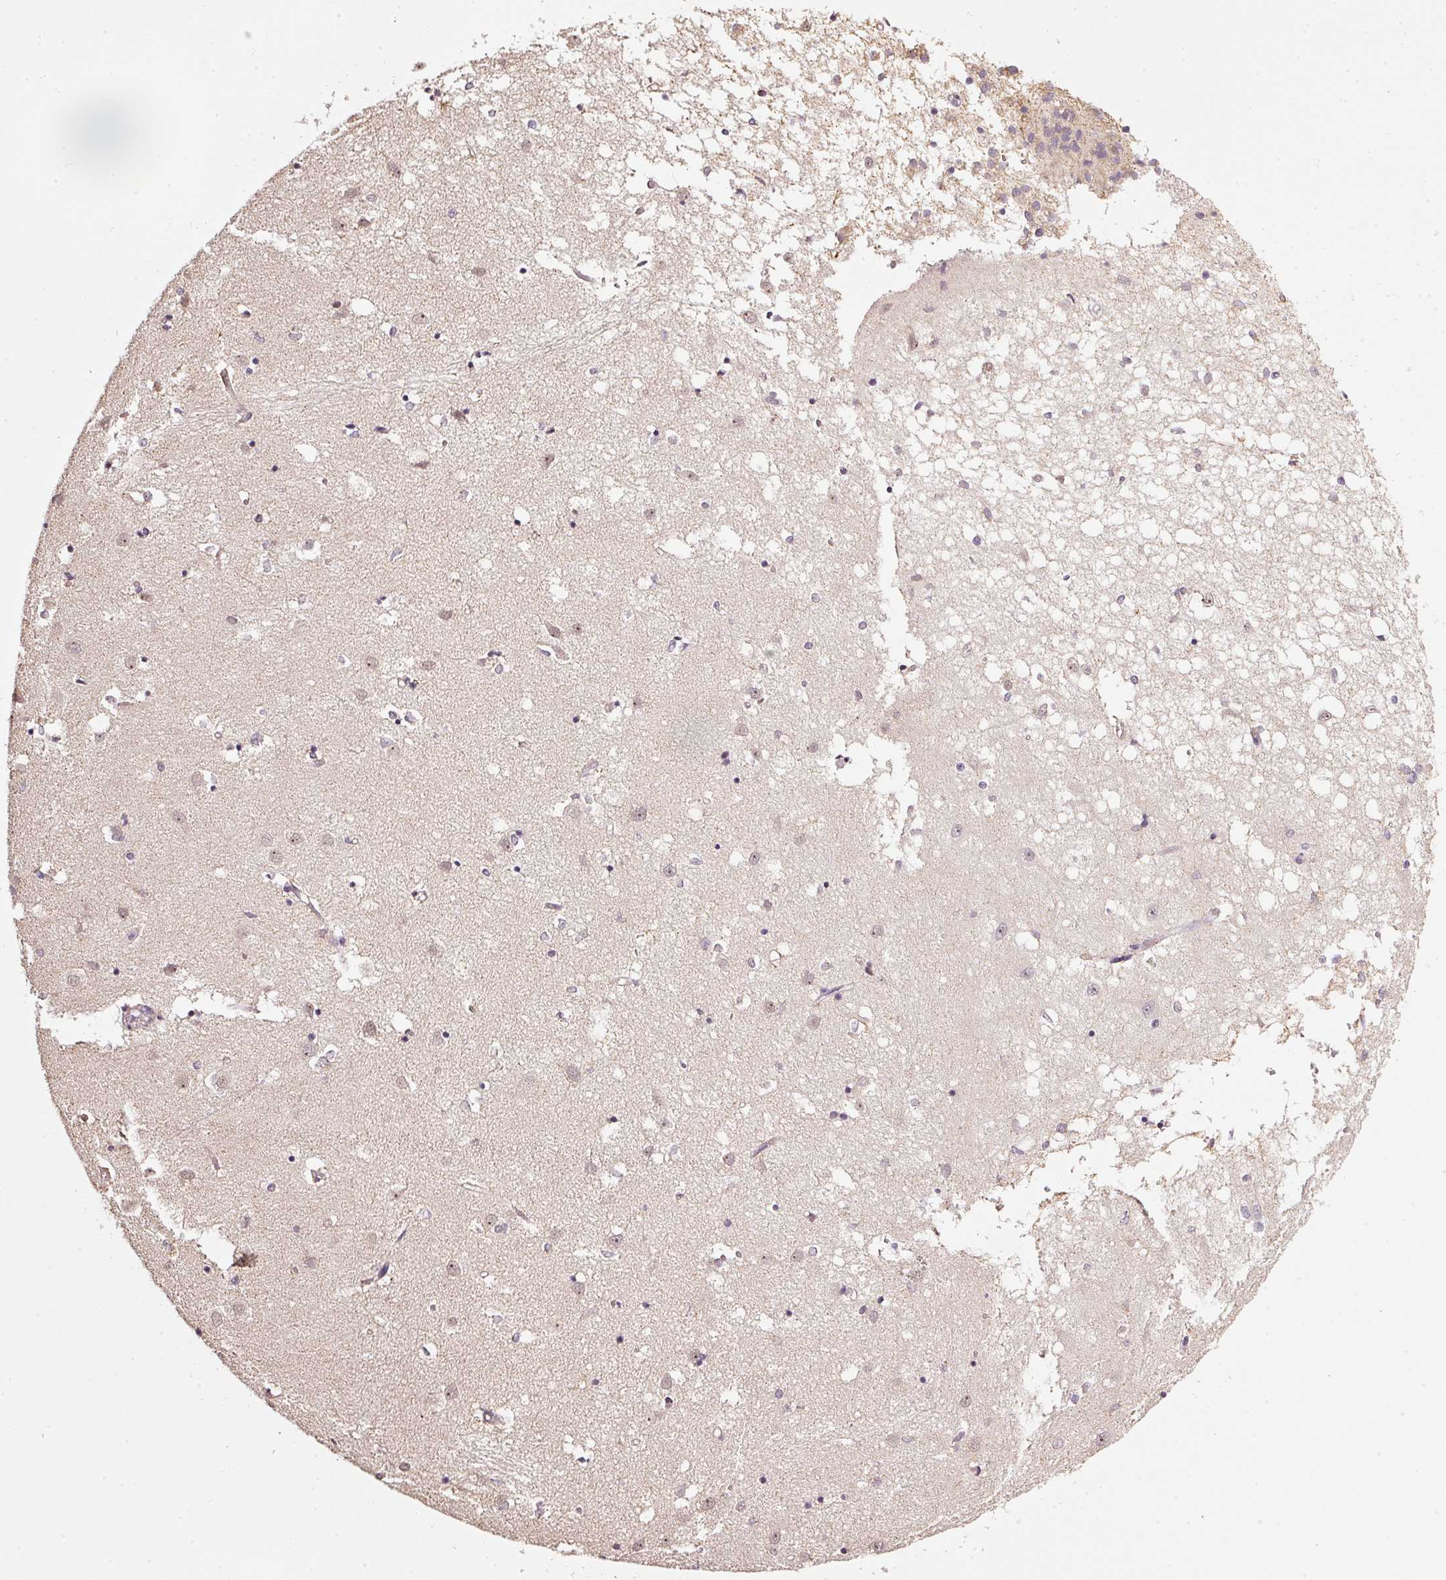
{"staining": {"intensity": "weak", "quantity": "25%-75%", "location": "cytoplasmic/membranous"}, "tissue": "caudate", "cell_type": "Glial cells", "image_type": "normal", "snomed": [{"axis": "morphology", "description": "Normal tissue, NOS"}, {"axis": "topography", "description": "Lateral ventricle wall"}], "caption": "Protein staining of benign caudate displays weak cytoplasmic/membranous staining in approximately 25%-75% of glial cells. Immunohistochemistry (ihc) stains the protein in brown and the nuclei are stained blue.", "gene": "RAB35", "patient": {"sex": "male", "age": 70}}